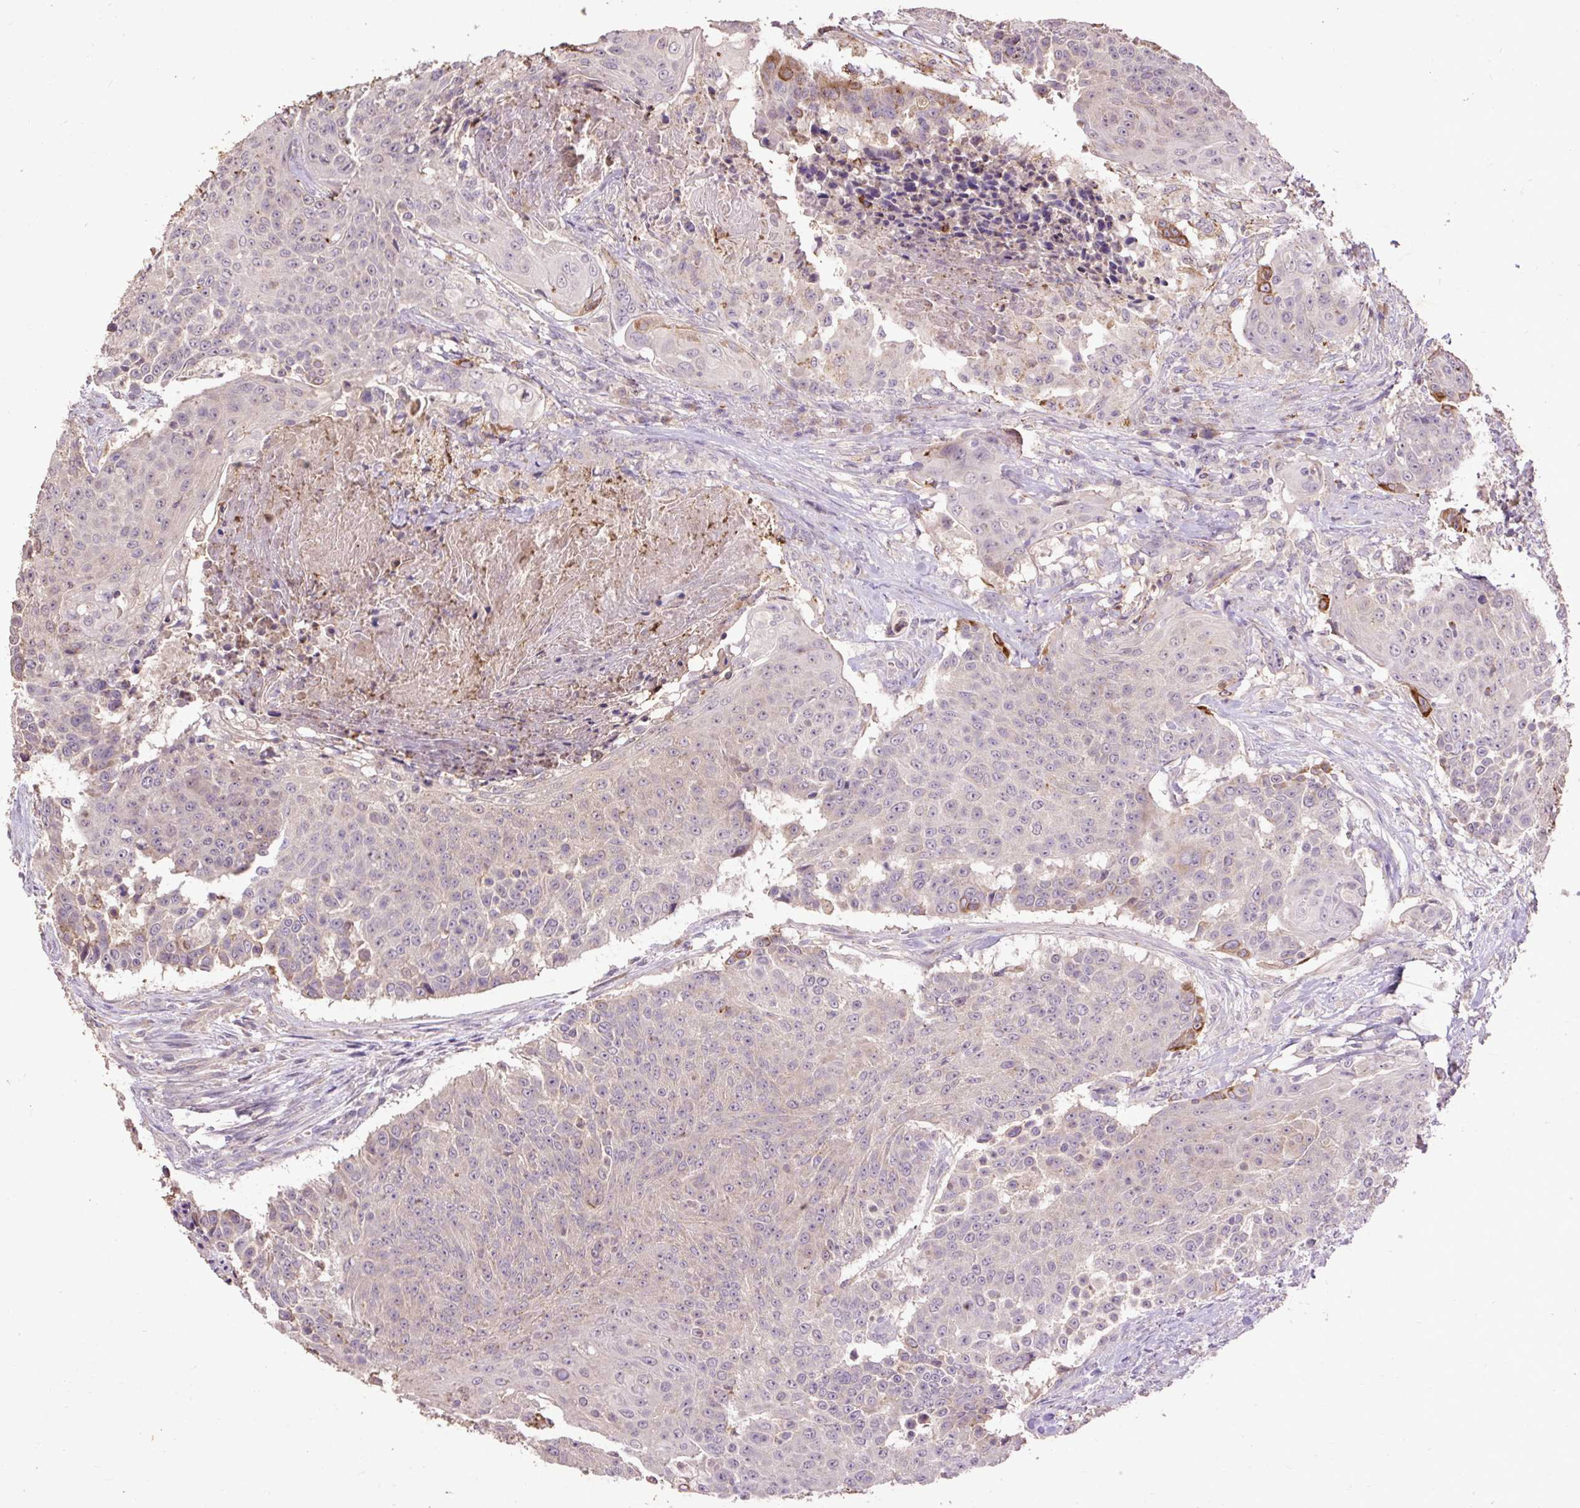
{"staining": {"intensity": "negative", "quantity": "none", "location": "none"}, "tissue": "urothelial cancer", "cell_type": "Tumor cells", "image_type": "cancer", "snomed": [{"axis": "morphology", "description": "Urothelial carcinoma, High grade"}, {"axis": "topography", "description": "Urinary bladder"}], "caption": "Tumor cells are negative for protein expression in human high-grade urothelial carcinoma.", "gene": "LRTM2", "patient": {"sex": "female", "age": 63}}